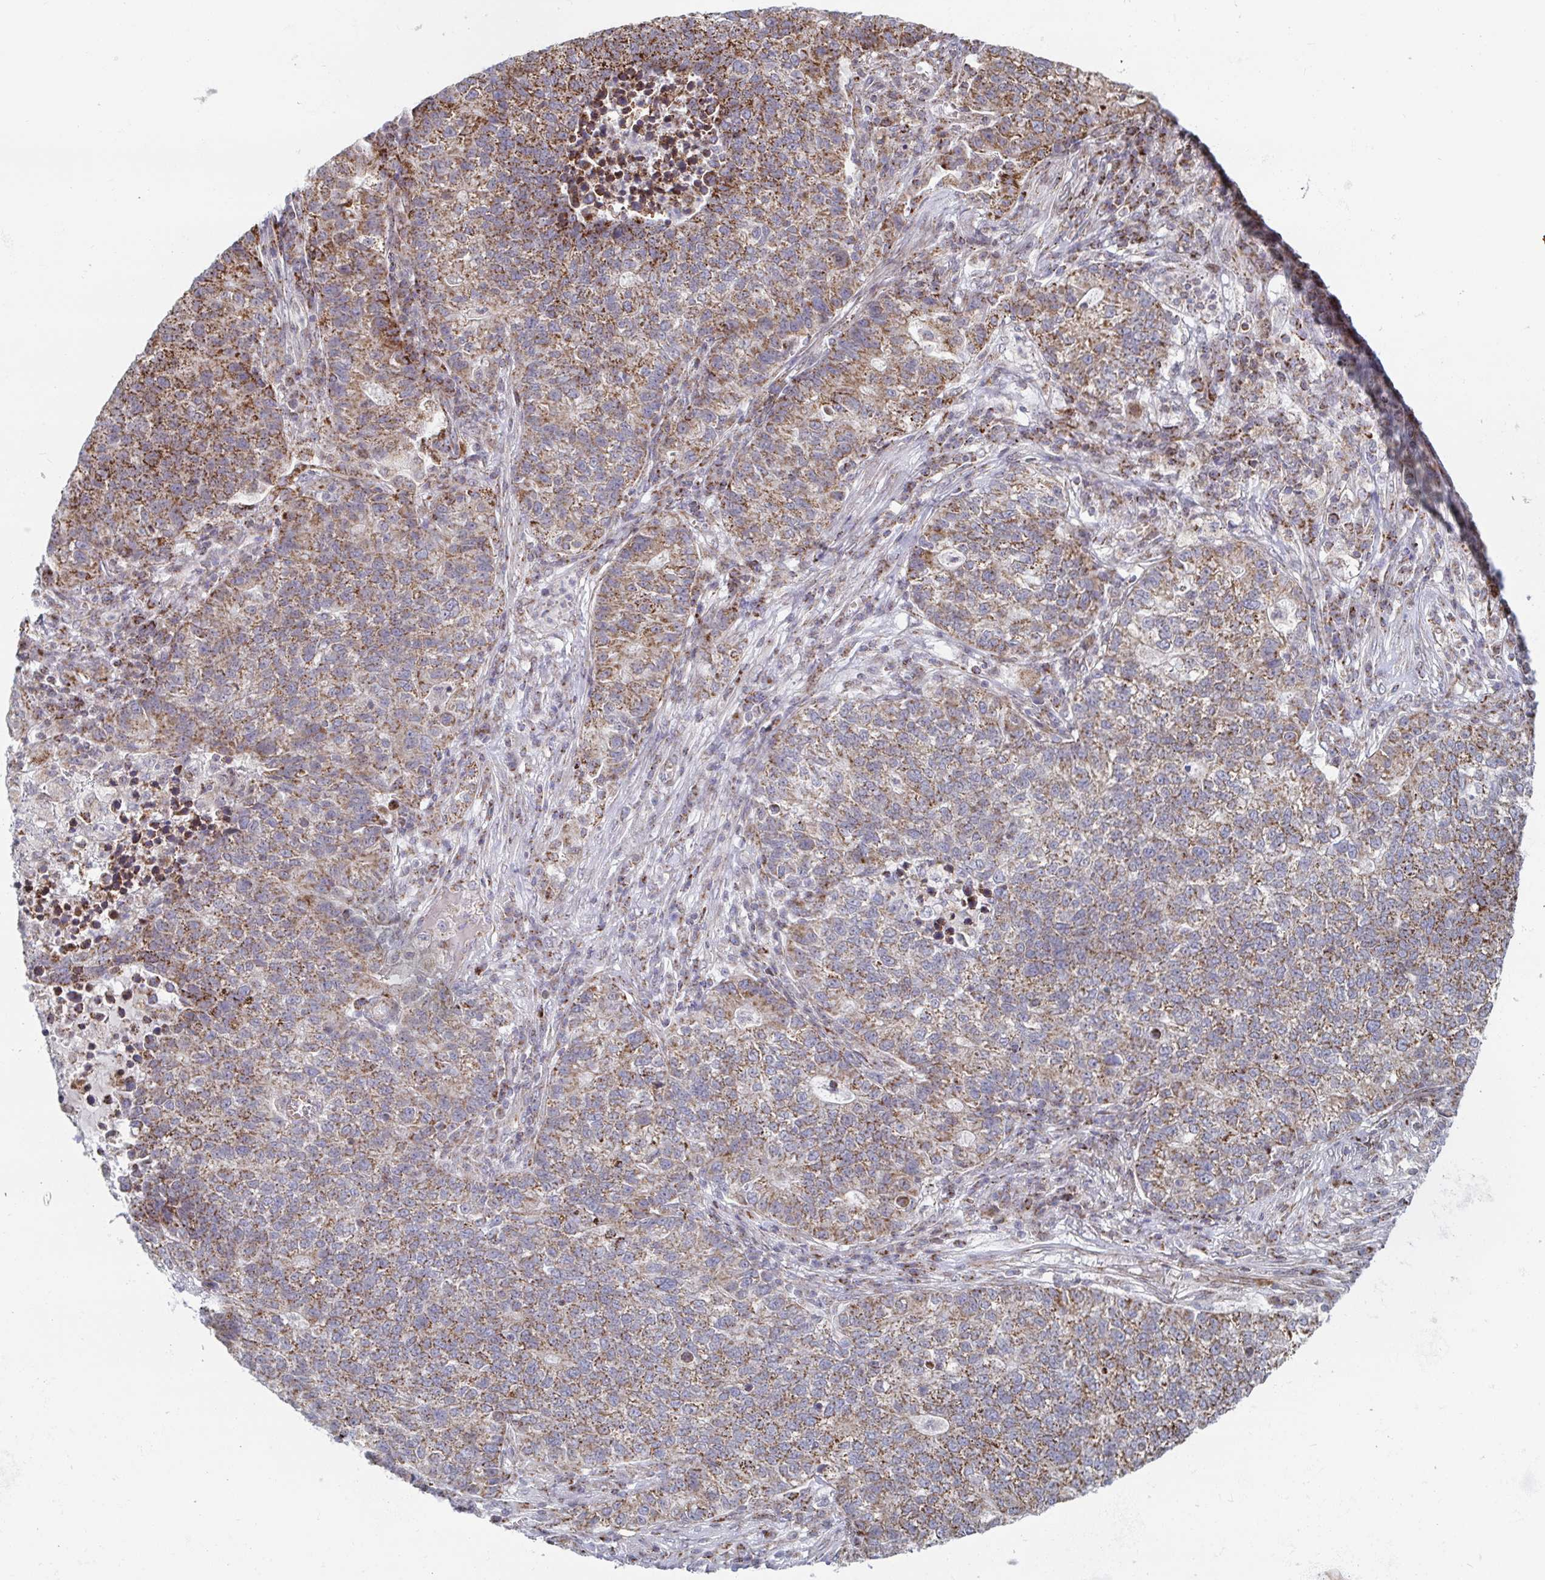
{"staining": {"intensity": "moderate", "quantity": ">75%", "location": "cytoplasmic/membranous"}, "tissue": "lung cancer", "cell_type": "Tumor cells", "image_type": "cancer", "snomed": [{"axis": "morphology", "description": "Adenocarcinoma, NOS"}, {"axis": "topography", "description": "Lung"}], "caption": "Protein staining displays moderate cytoplasmic/membranous expression in approximately >75% of tumor cells in lung cancer. The protein of interest is stained brown, and the nuclei are stained in blue (DAB (3,3'-diaminobenzidine) IHC with brightfield microscopy, high magnification).", "gene": "STARD8", "patient": {"sex": "male", "age": 57}}